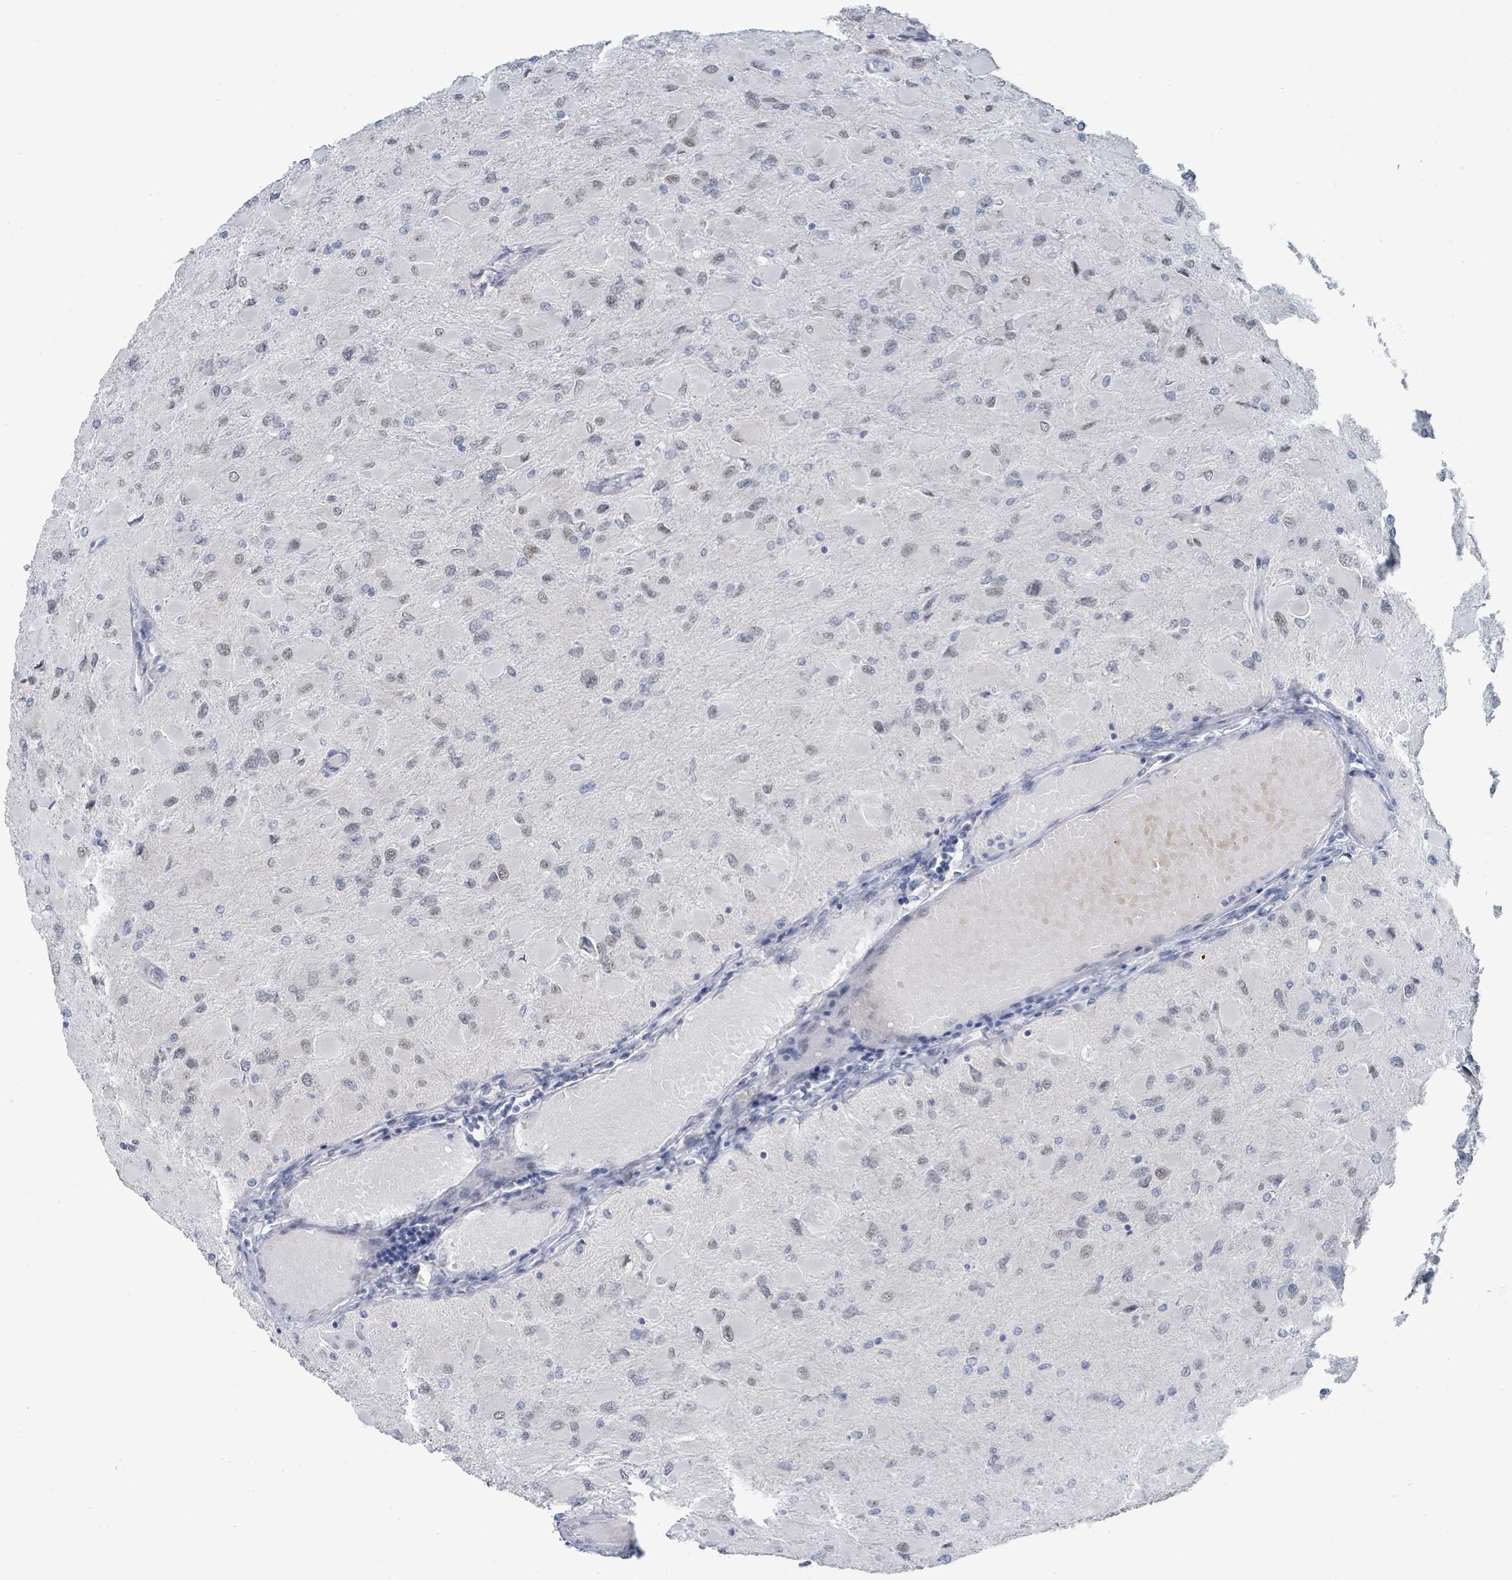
{"staining": {"intensity": "weak", "quantity": "<25%", "location": "nuclear"}, "tissue": "glioma", "cell_type": "Tumor cells", "image_type": "cancer", "snomed": [{"axis": "morphology", "description": "Glioma, malignant, High grade"}, {"axis": "topography", "description": "Cerebral cortex"}], "caption": "Tumor cells are negative for protein expression in human glioma.", "gene": "EHMT2", "patient": {"sex": "female", "age": 36}}